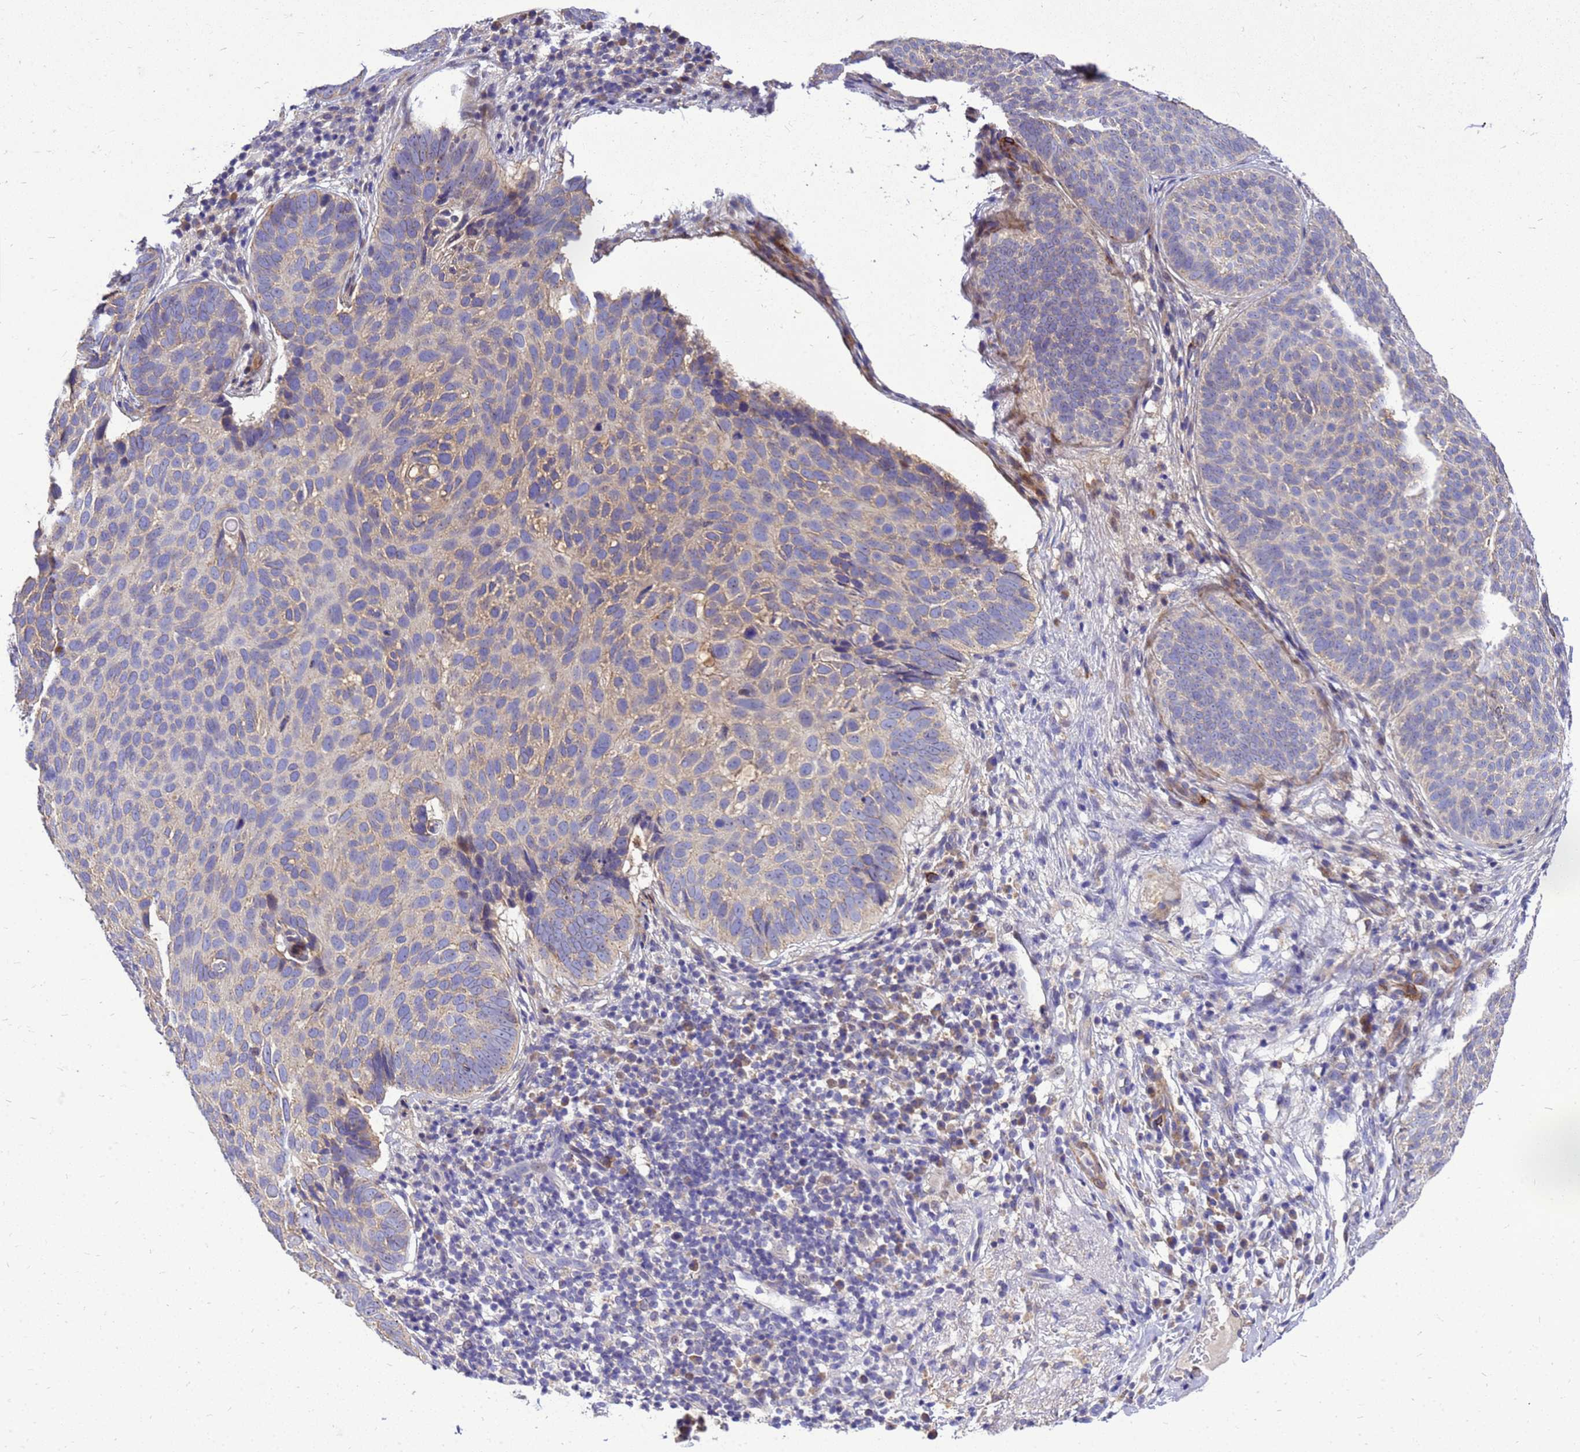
{"staining": {"intensity": "negative", "quantity": "none", "location": "none"}, "tissue": "skin cancer", "cell_type": "Tumor cells", "image_type": "cancer", "snomed": [{"axis": "morphology", "description": "Basal cell carcinoma"}, {"axis": "topography", "description": "Skin"}], "caption": "Immunohistochemistry of human skin basal cell carcinoma shows no expression in tumor cells.", "gene": "POP7", "patient": {"sex": "male", "age": 85}}